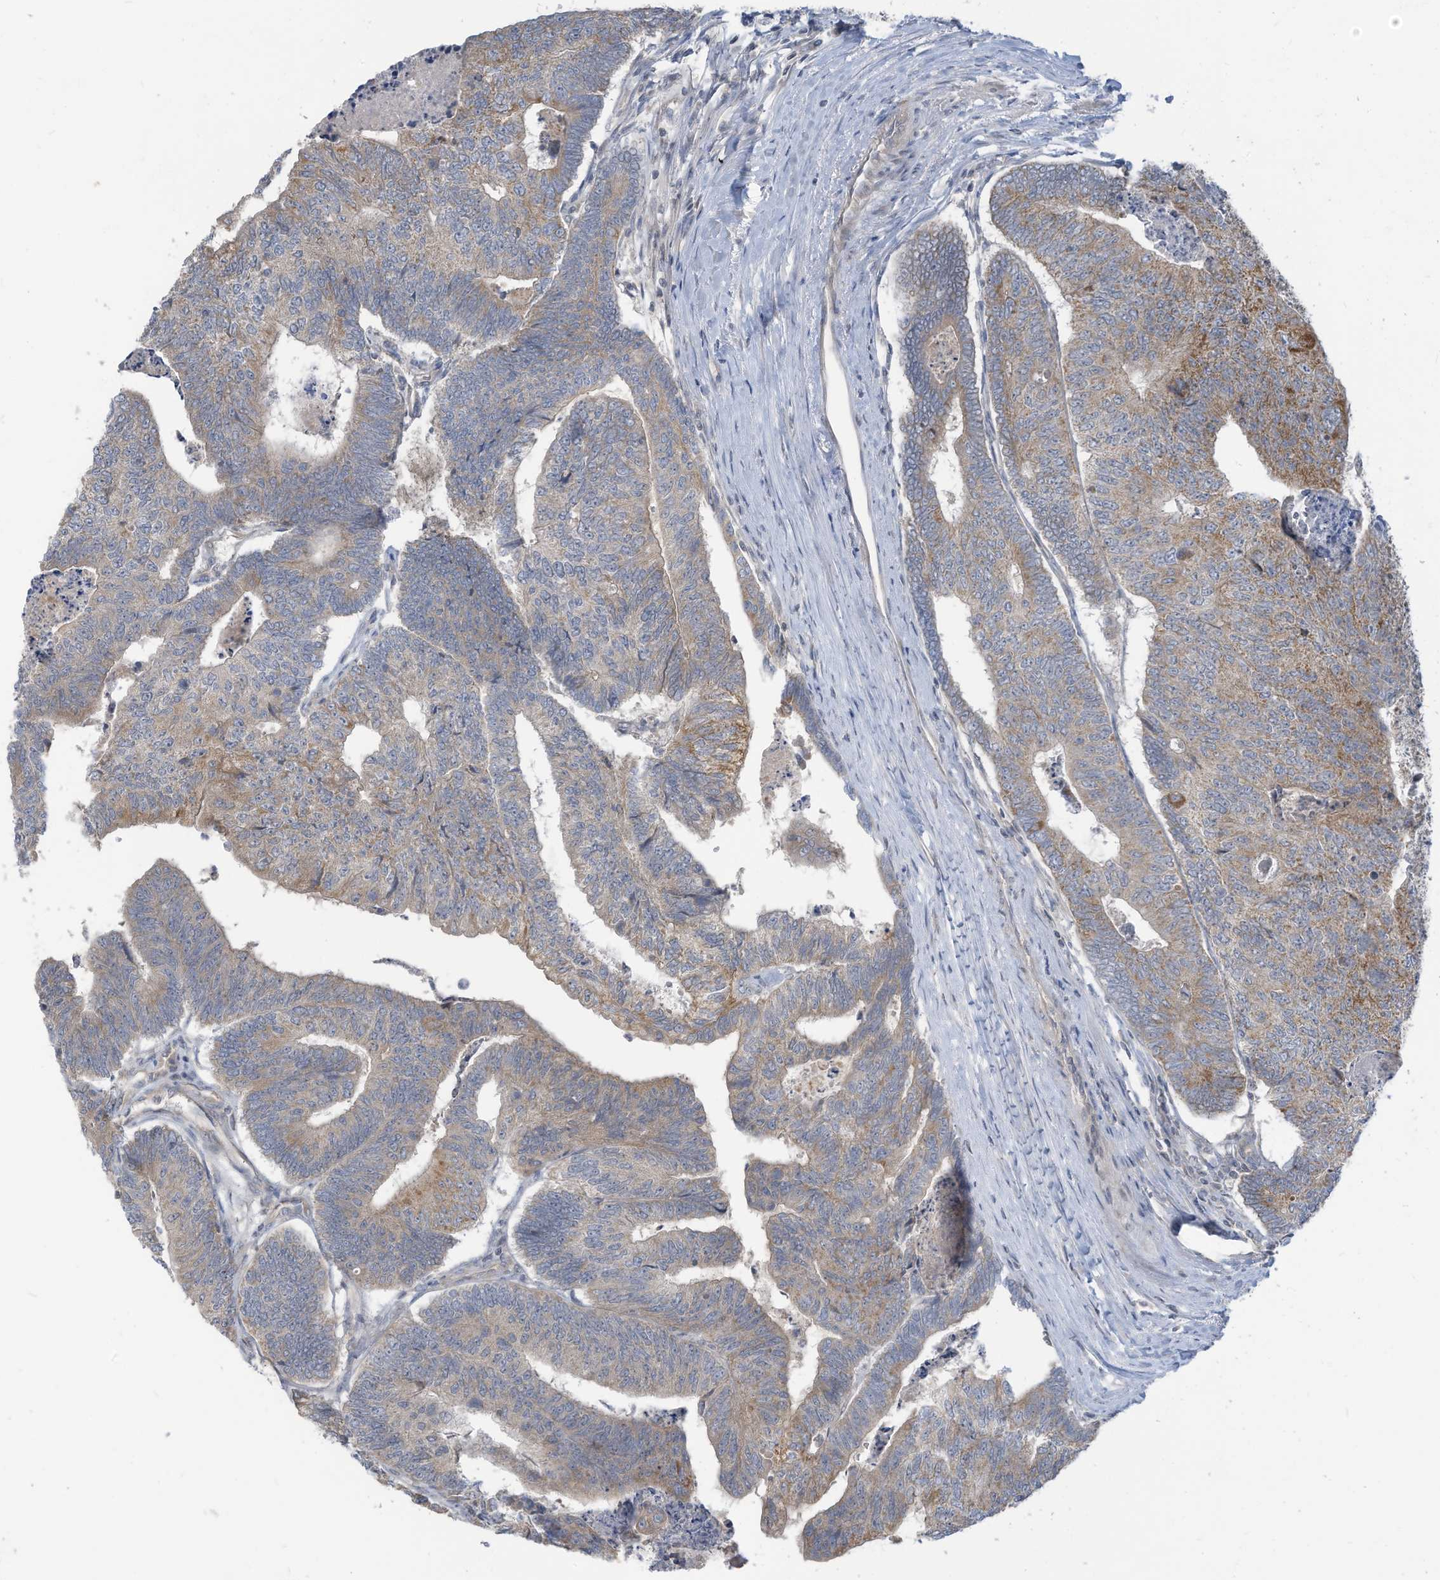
{"staining": {"intensity": "moderate", "quantity": "25%-75%", "location": "cytoplasmic/membranous"}, "tissue": "colorectal cancer", "cell_type": "Tumor cells", "image_type": "cancer", "snomed": [{"axis": "morphology", "description": "Adenocarcinoma, NOS"}, {"axis": "topography", "description": "Colon"}], "caption": "The micrograph shows a brown stain indicating the presence of a protein in the cytoplasmic/membranous of tumor cells in colorectal adenocarcinoma.", "gene": "SCGB1D2", "patient": {"sex": "female", "age": 67}}